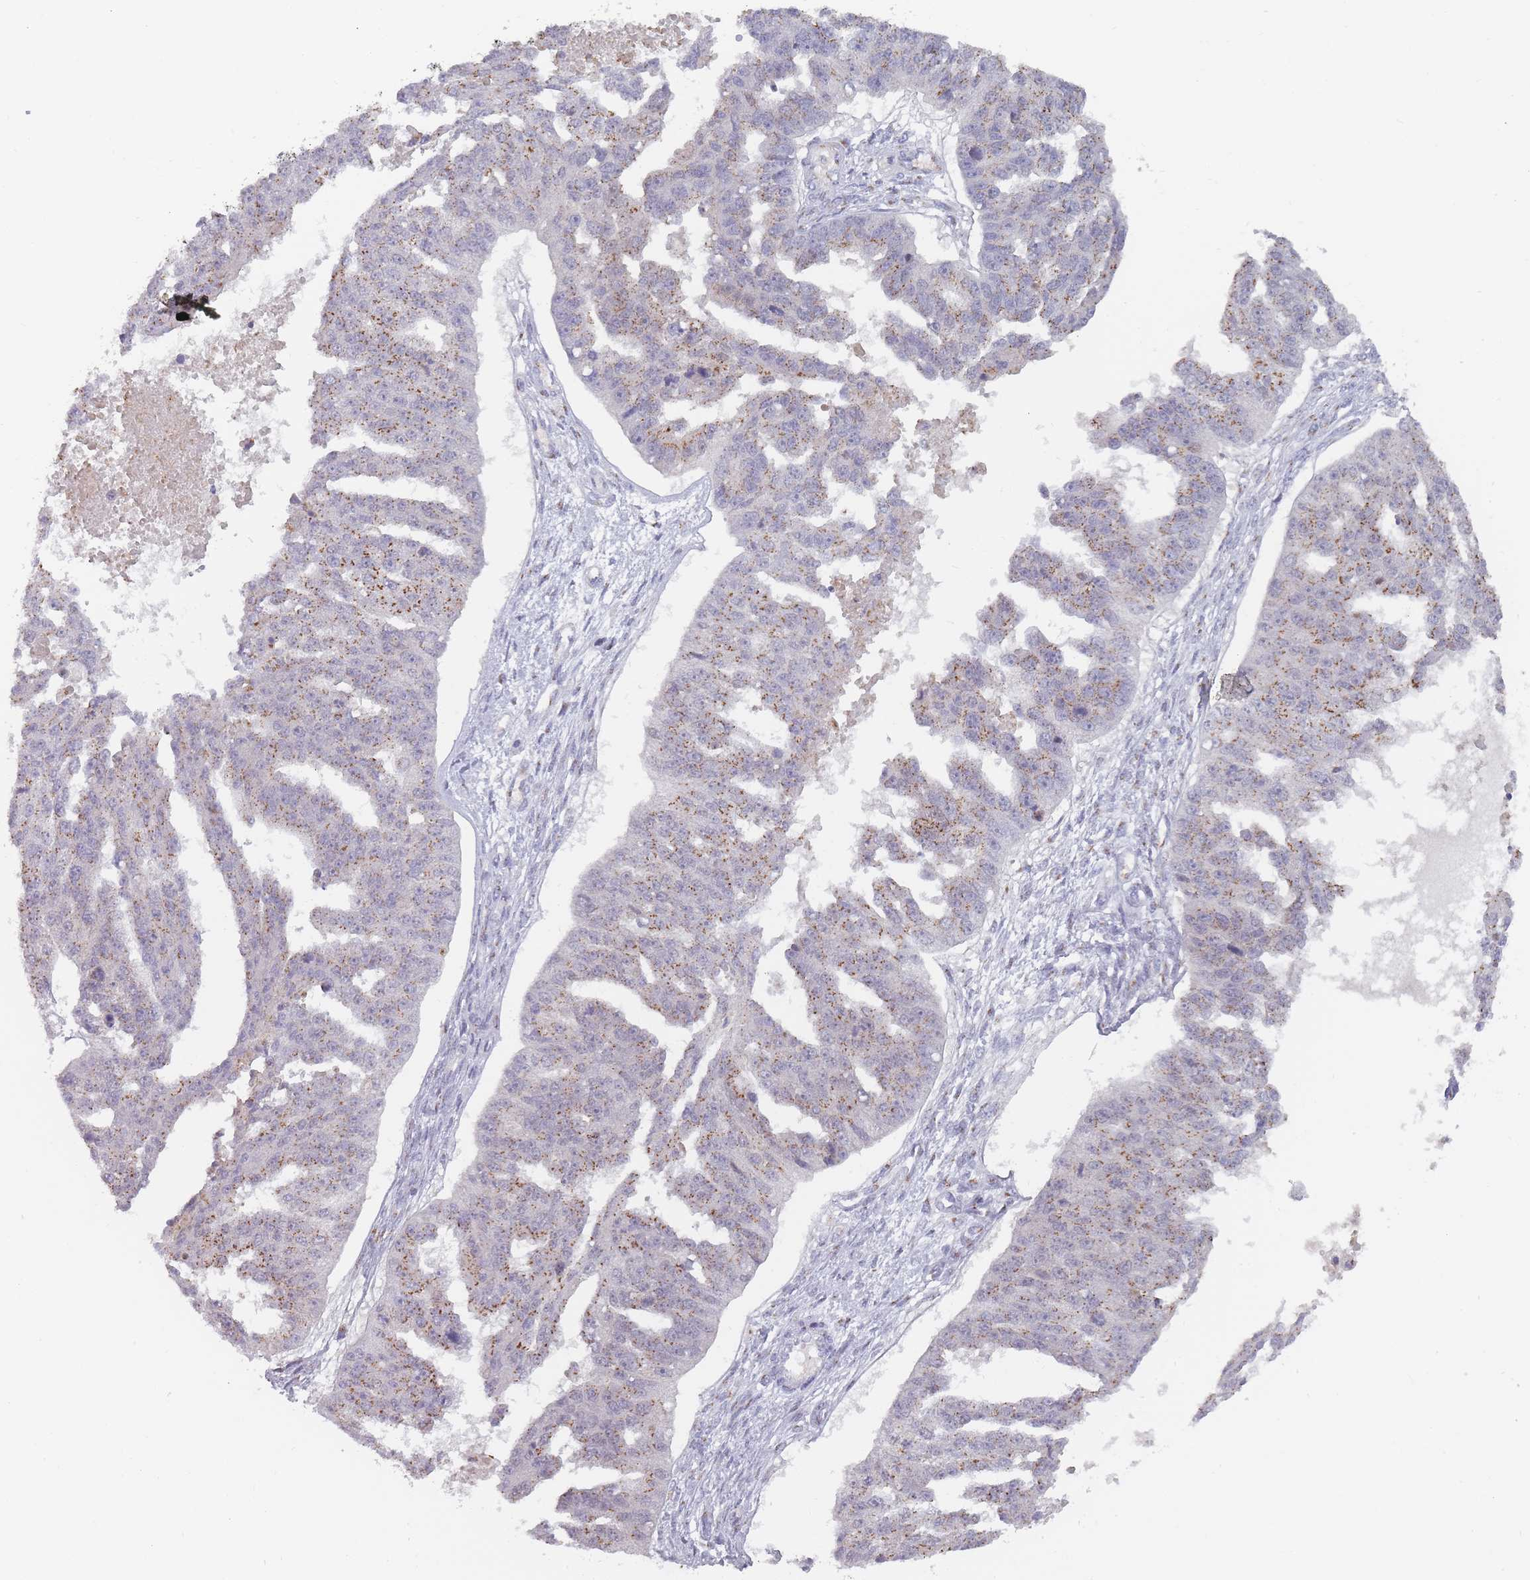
{"staining": {"intensity": "moderate", "quantity": ">75%", "location": "cytoplasmic/membranous"}, "tissue": "ovarian cancer", "cell_type": "Tumor cells", "image_type": "cancer", "snomed": [{"axis": "morphology", "description": "Cystadenocarcinoma, serous, NOS"}, {"axis": "topography", "description": "Ovary"}], "caption": "A photomicrograph of human serous cystadenocarcinoma (ovarian) stained for a protein reveals moderate cytoplasmic/membranous brown staining in tumor cells. The staining is performed using DAB (3,3'-diaminobenzidine) brown chromogen to label protein expression. The nuclei are counter-stained blue using hematoxylin.", "gene": "MAN1B1", "patient": {"sex": "female", "age": 58}}